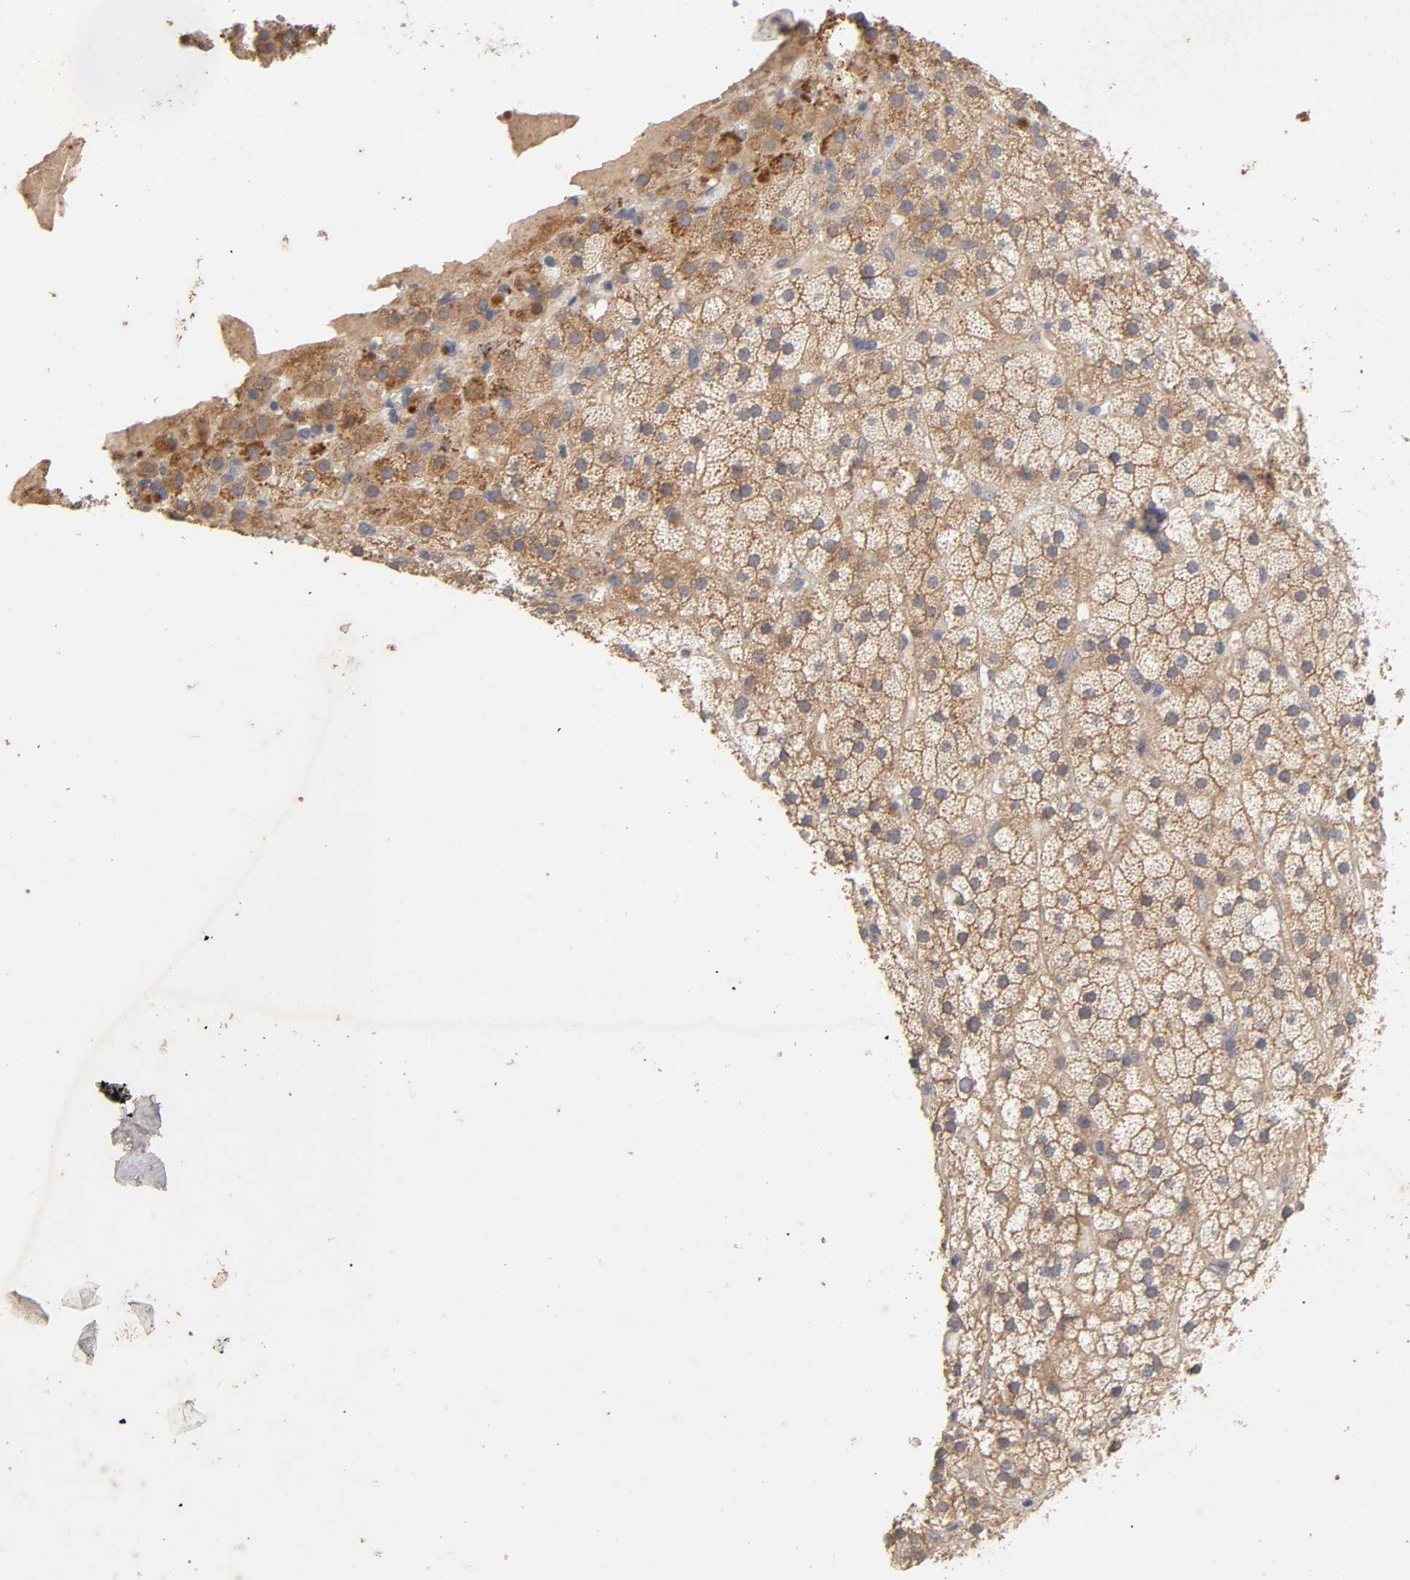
{"staining": {"intensity": "strong", "quantity": ">75%", "location": "cytoplasmic/membranous"}, "tissue": "adrenal gland", "cell_type": "Glandular cells", "image_type": "normal", "snomed": [{"axis": "morphology", "description": "Normal tissue, NOS"}, {"axis": "topography", "description": "Adrenal gland"}], "caption": "Immunohistochemistry micrograph of unremarkable human adrenal gland stained for a protein (brown), which exhibits high levels of strong cytoplasmic/membranous expression in approximately >75% of glandular cells.", "gene": "PDZD11", "patient": {"sex": "male", "age": 35}}